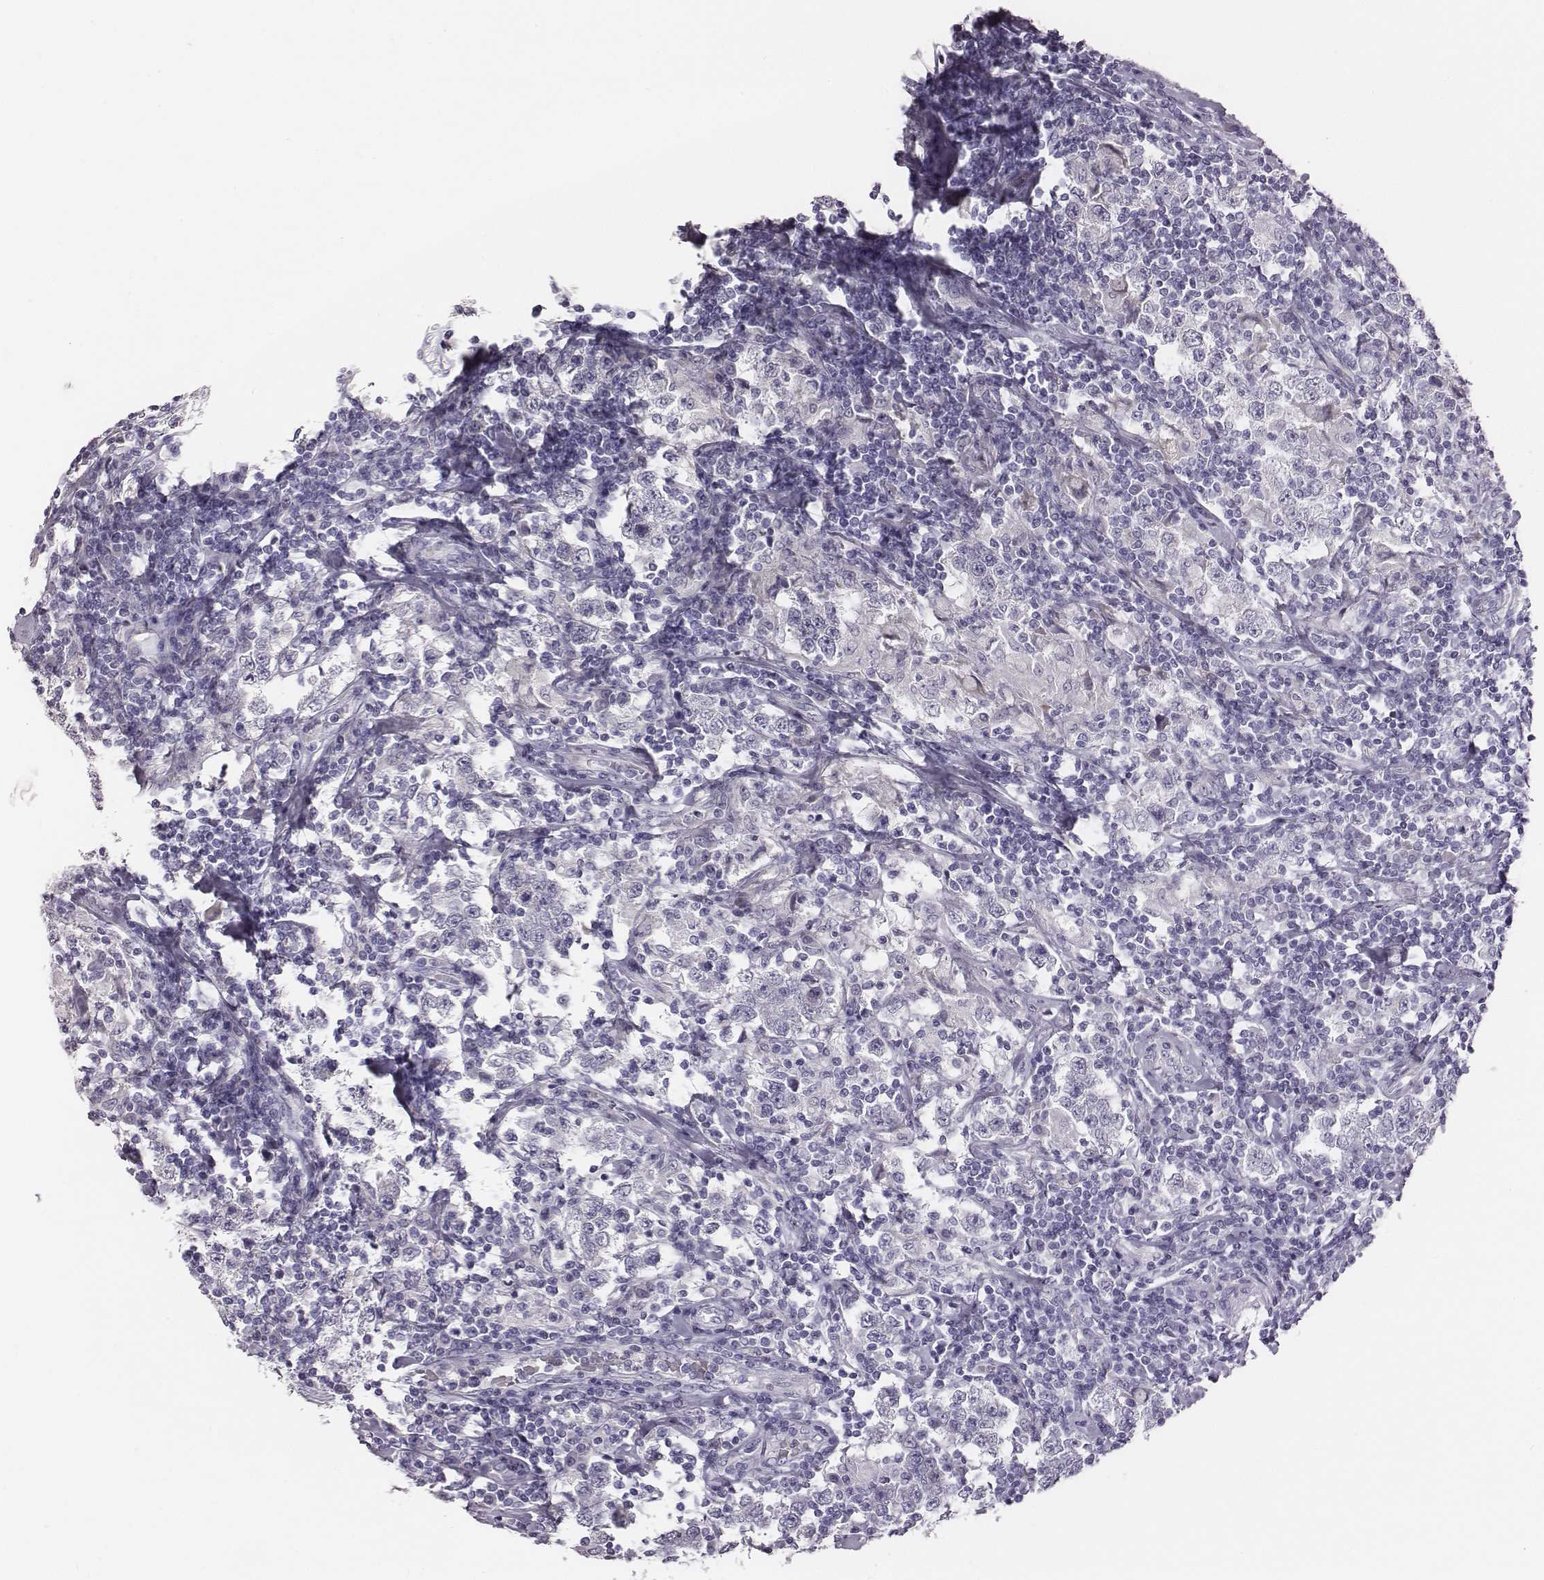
{"staining": {"intensity": "negative", "quantity": "none", "location": "none"}, "tissue": "testis cancer", "cell_type": "Tumor cells", "image_type": "cancer", "snomed": [{"axis": "morphology", "description": "Seminoma, NOS"}, {"axis": "morphology", "description": "Carcinoma, Embryonal, NOS"}, {"axis": "topography", "description": "Testis"}], "caption": "Immunohistochemical staining of human seminoma (testis) shows no significant positivity in tumor cells.", "gene": "GUCA1A", "patient": {"sex": "male", "age": 41}}